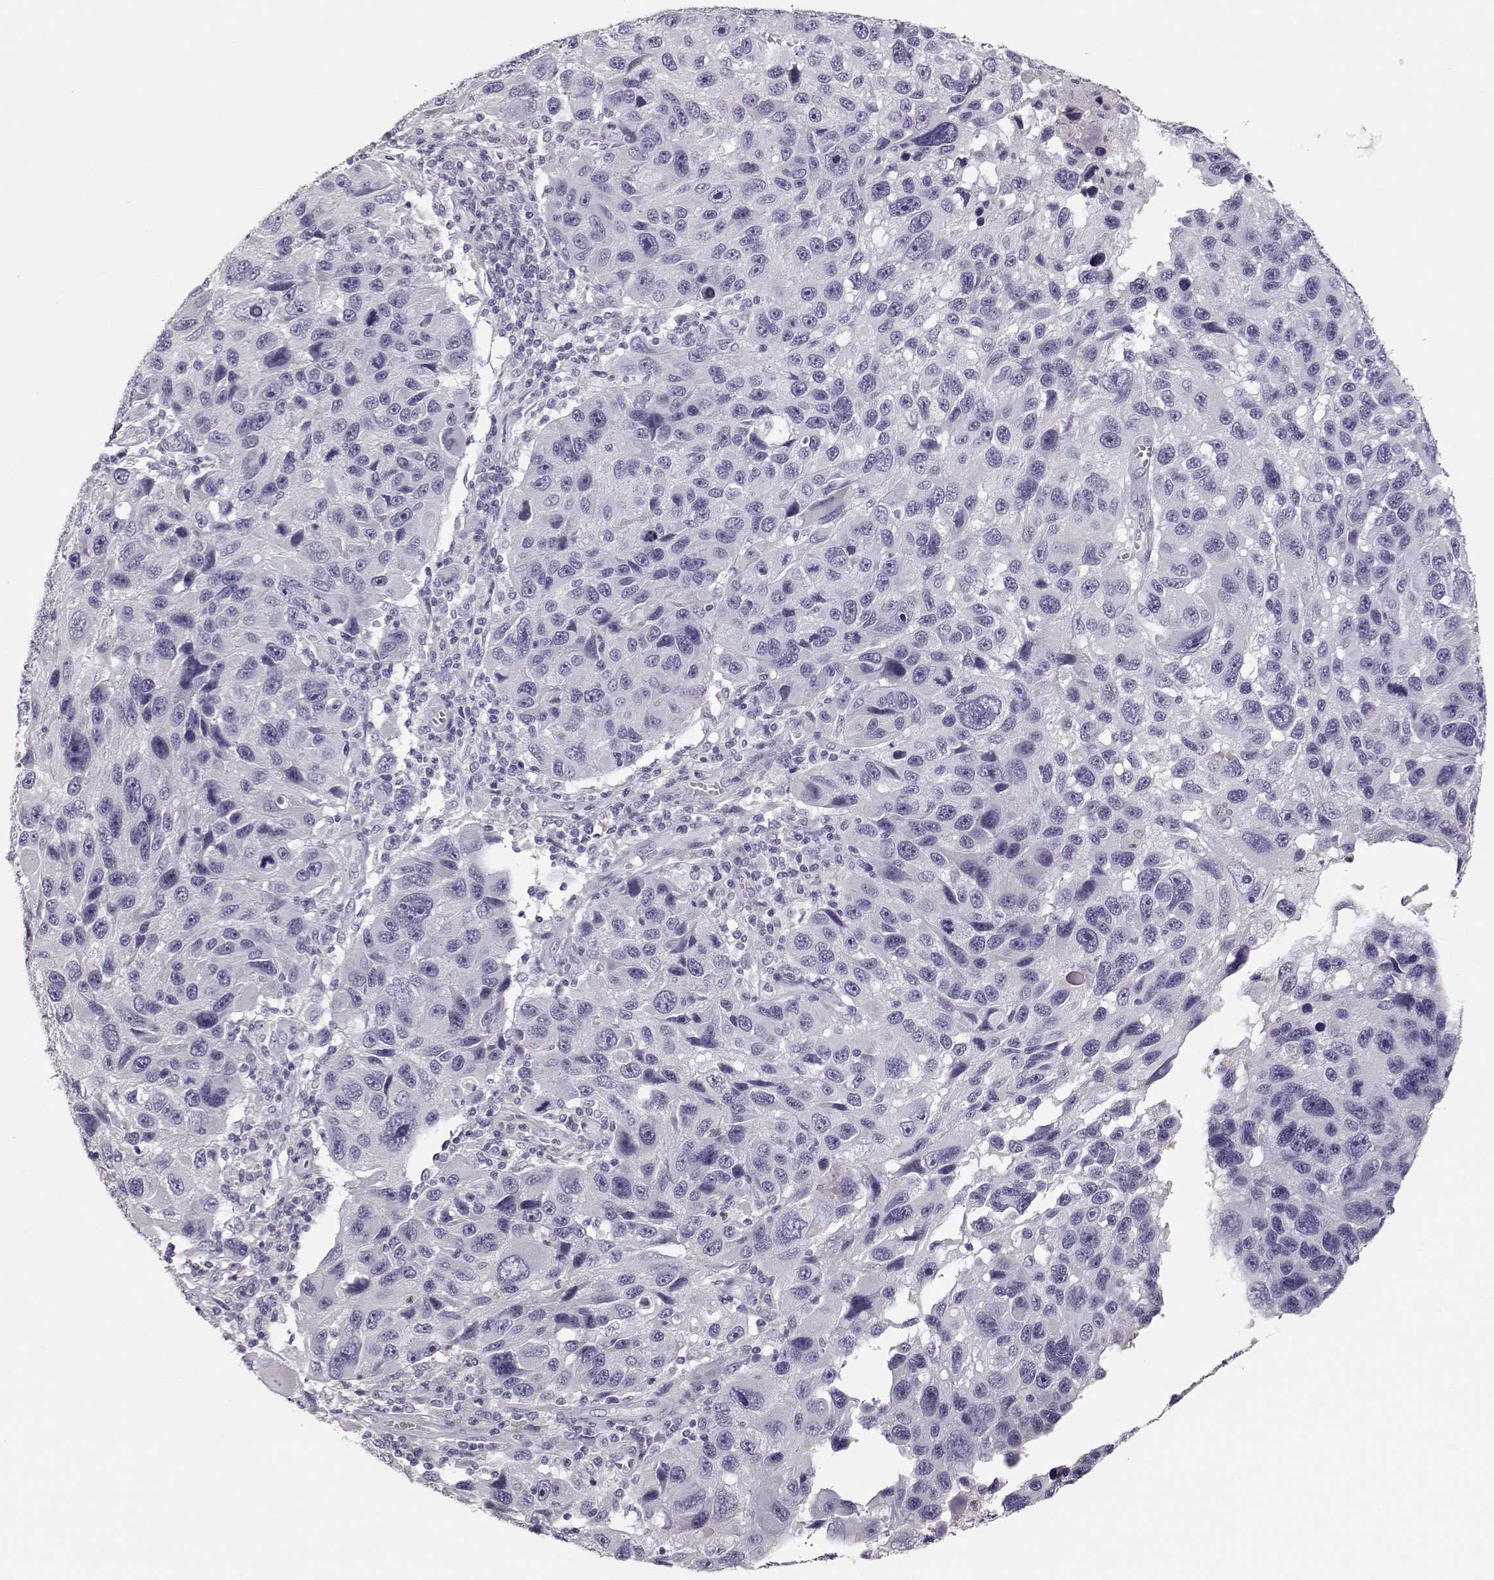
{"staining": {"intensity": "negative", "quantity": "none", "location": "none"}, "tissue": "melanoma", "cell_type": "Tumor cells", "image_type": "cancer", "snomed": [{"axis": "morphology", "description": "Malignant melanoma, NOS"}, {"axis": "topography", "description": "Skin"}], "caption": "A high-resolution photomicrograph shows immunohistochemistry staining of melanoma, which exhibits no significant staining in tumor cells.", "gene": "POU1F1", "patient": {"sex": "male", "age": 53}}